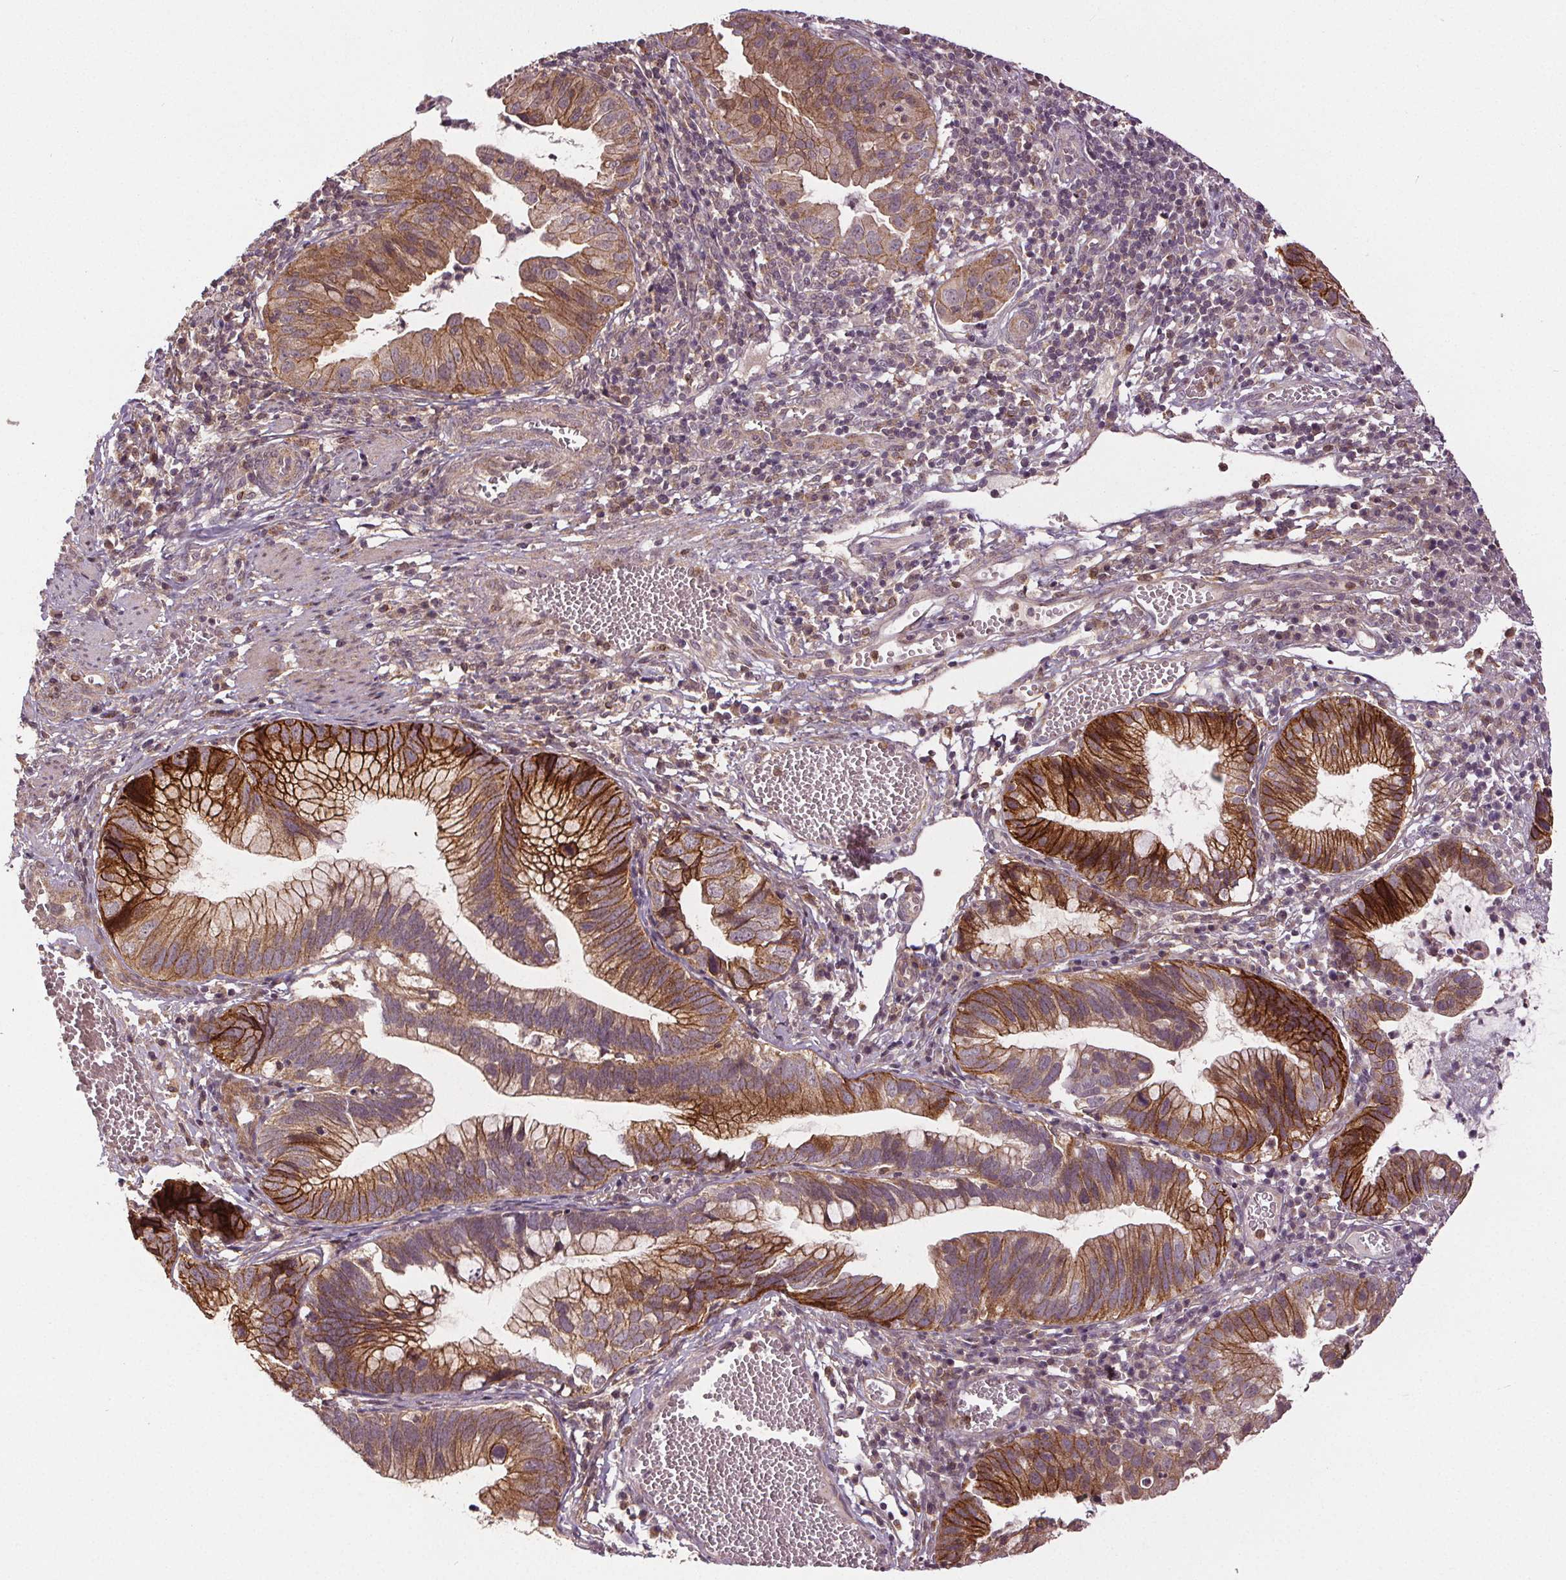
{"staining": {"intensity": "moderate", "quantity": ">75%", "location": "cytoplasmic/membranous"}, "tissue": "cervical cancer", "cell_type": "Tumor cells", "image_type": "cancer", "snomed": [{"axis": "morphology", "description": "Adenocarcinoma, NOS"}, {"axis": "topography", "description": "Cervix"}], "caption": "Immunohistochemical staining of human adenocarcinoma (cervical) exhibits medium levels of moderate cytoplasmic/membranous staining in about >75% of tumor cells. (Brightfield microscopy of DAB IHC at high magnification).", "gene": "EPHB3", "patient": {"sex": "female", "age": 34}}